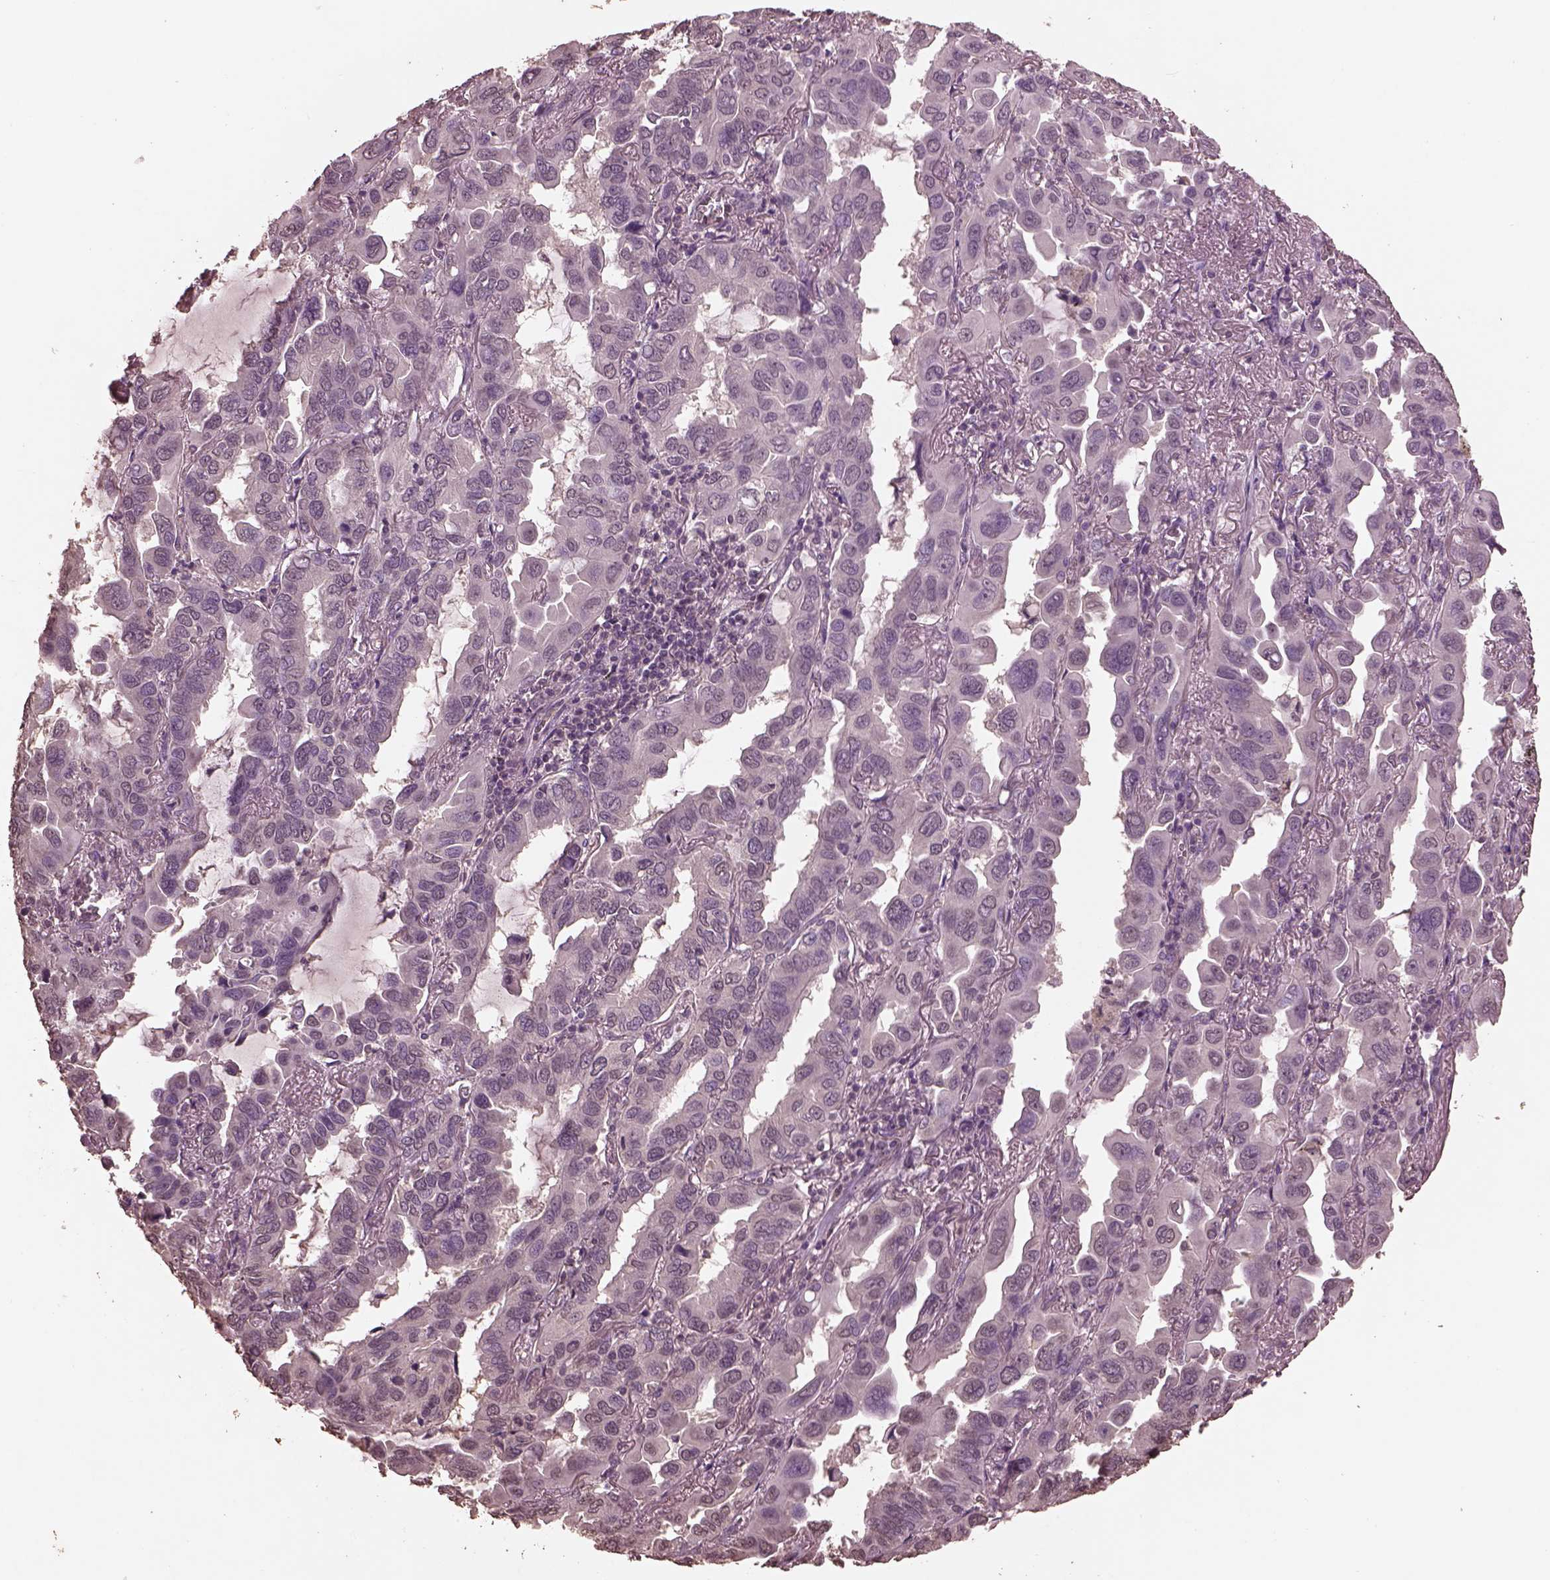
{"staining": {"intensity": "negative", "quantity": "none", "location": "none"}, "tissue": "lung cancer", "cell_type": "Tumor cells", "image_type": "cancer", "snomed": [{"axis": "morphology", "description": "Adenocarcinoma, NOS"}, {"axis": "topography", "description": "Lung"}], "caption": "This image is of lung cancer (adenocarcinoma) stained with immunohistochemistry (IHC) to label a protein in brown with the nuclei are counter-stained blue. There is no expression in tumor cells.", "gene": "CPT1C", "patient": {"sex": "male", "age": 64}}